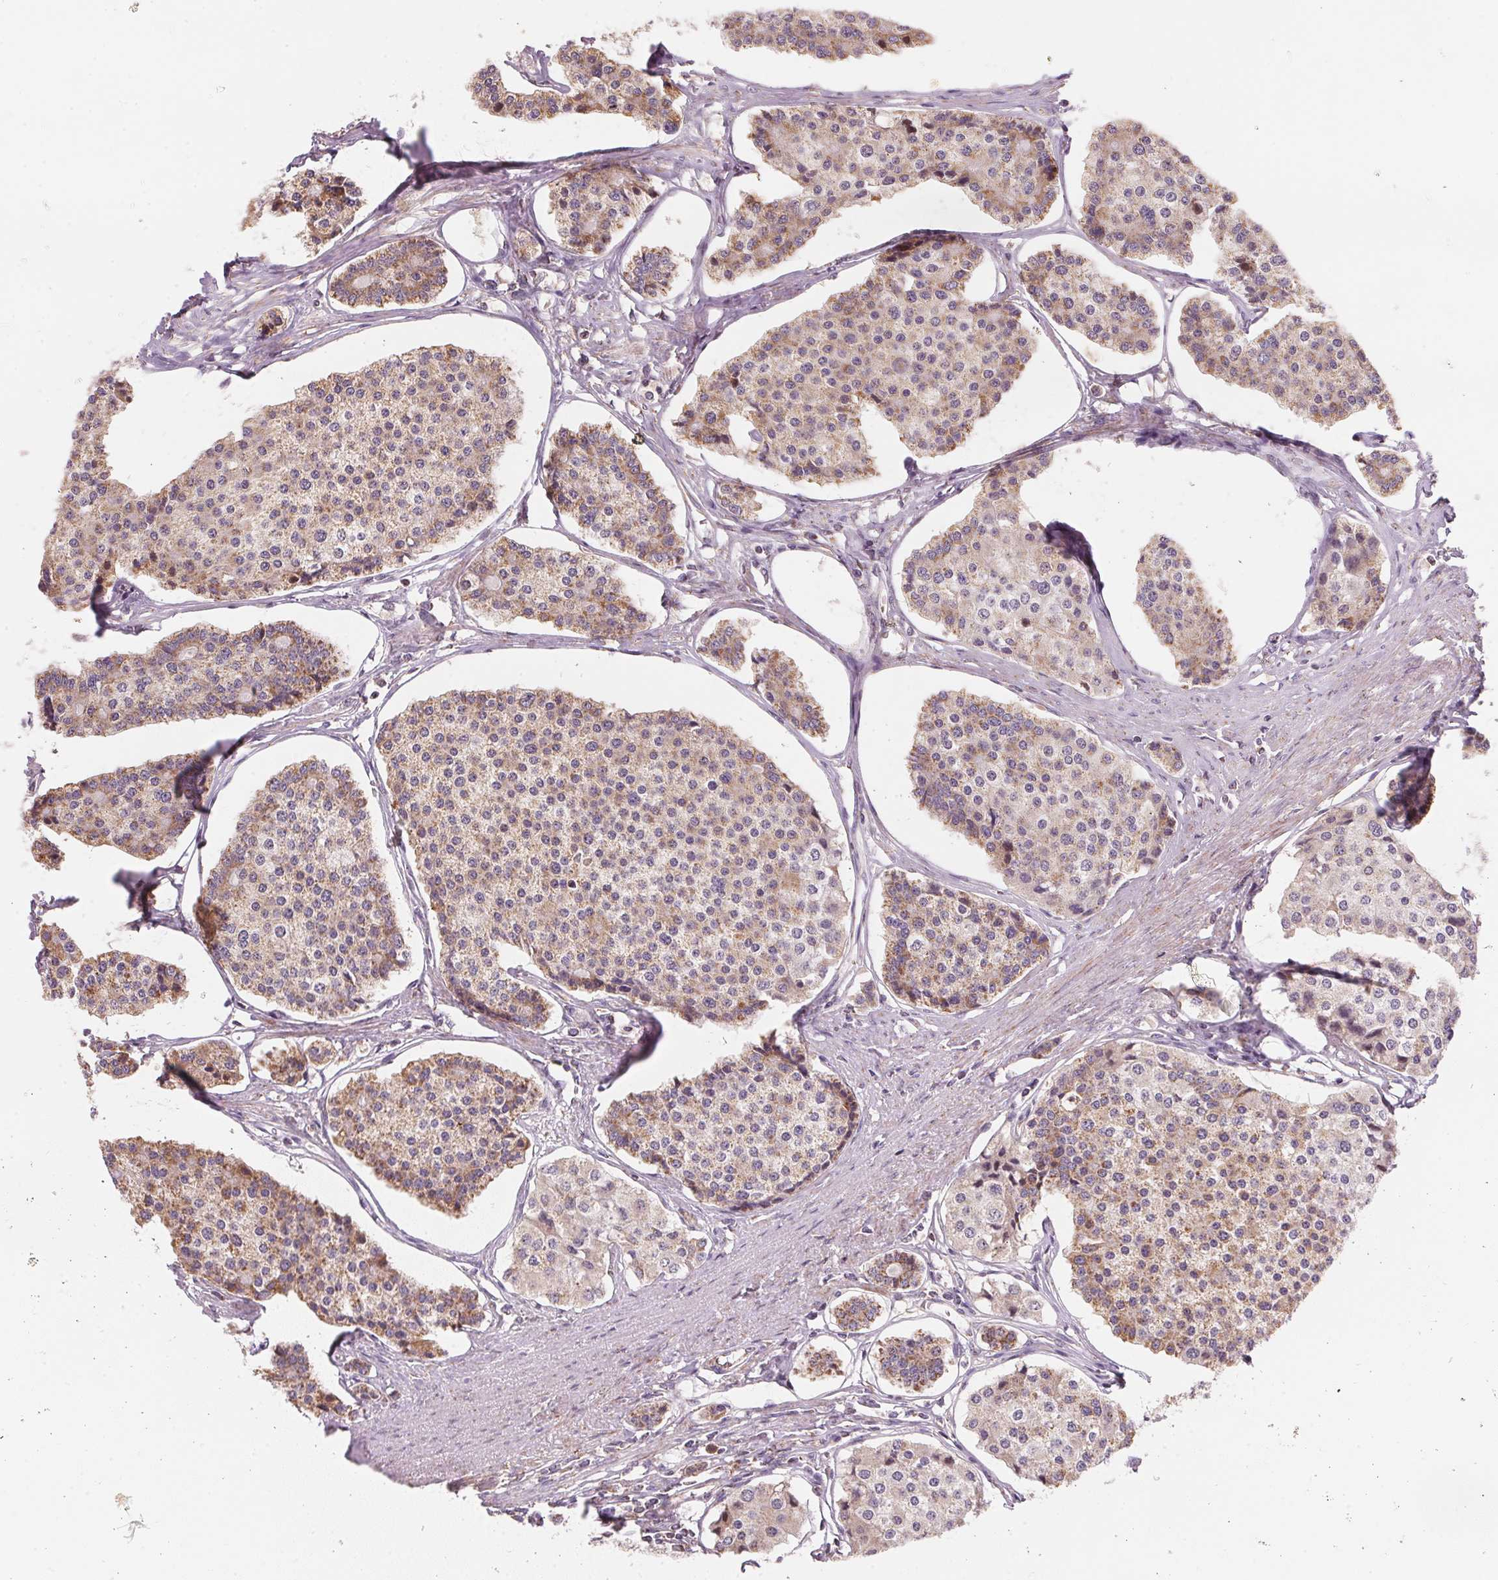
{"staining": {"intensity": "moderate", "quantity": ">75%", "location": "cytoplasmic/membranous"}, "tissue": "carcinoid", "cell_type": "Tumor cells", "image_type": "cancer", "snomed": [{"axis": "morphology", "description": "Carcinoid, malignant, NOS"}, {"axis": "topography", "description": "Small intestine"}], "caption": "Carcinoid stained for a protein reveals moderate cytoplasmic/membranous positivity in tumor cells.", "gene": "COQ7", "patient": {"sex": "female", "age": 65}}